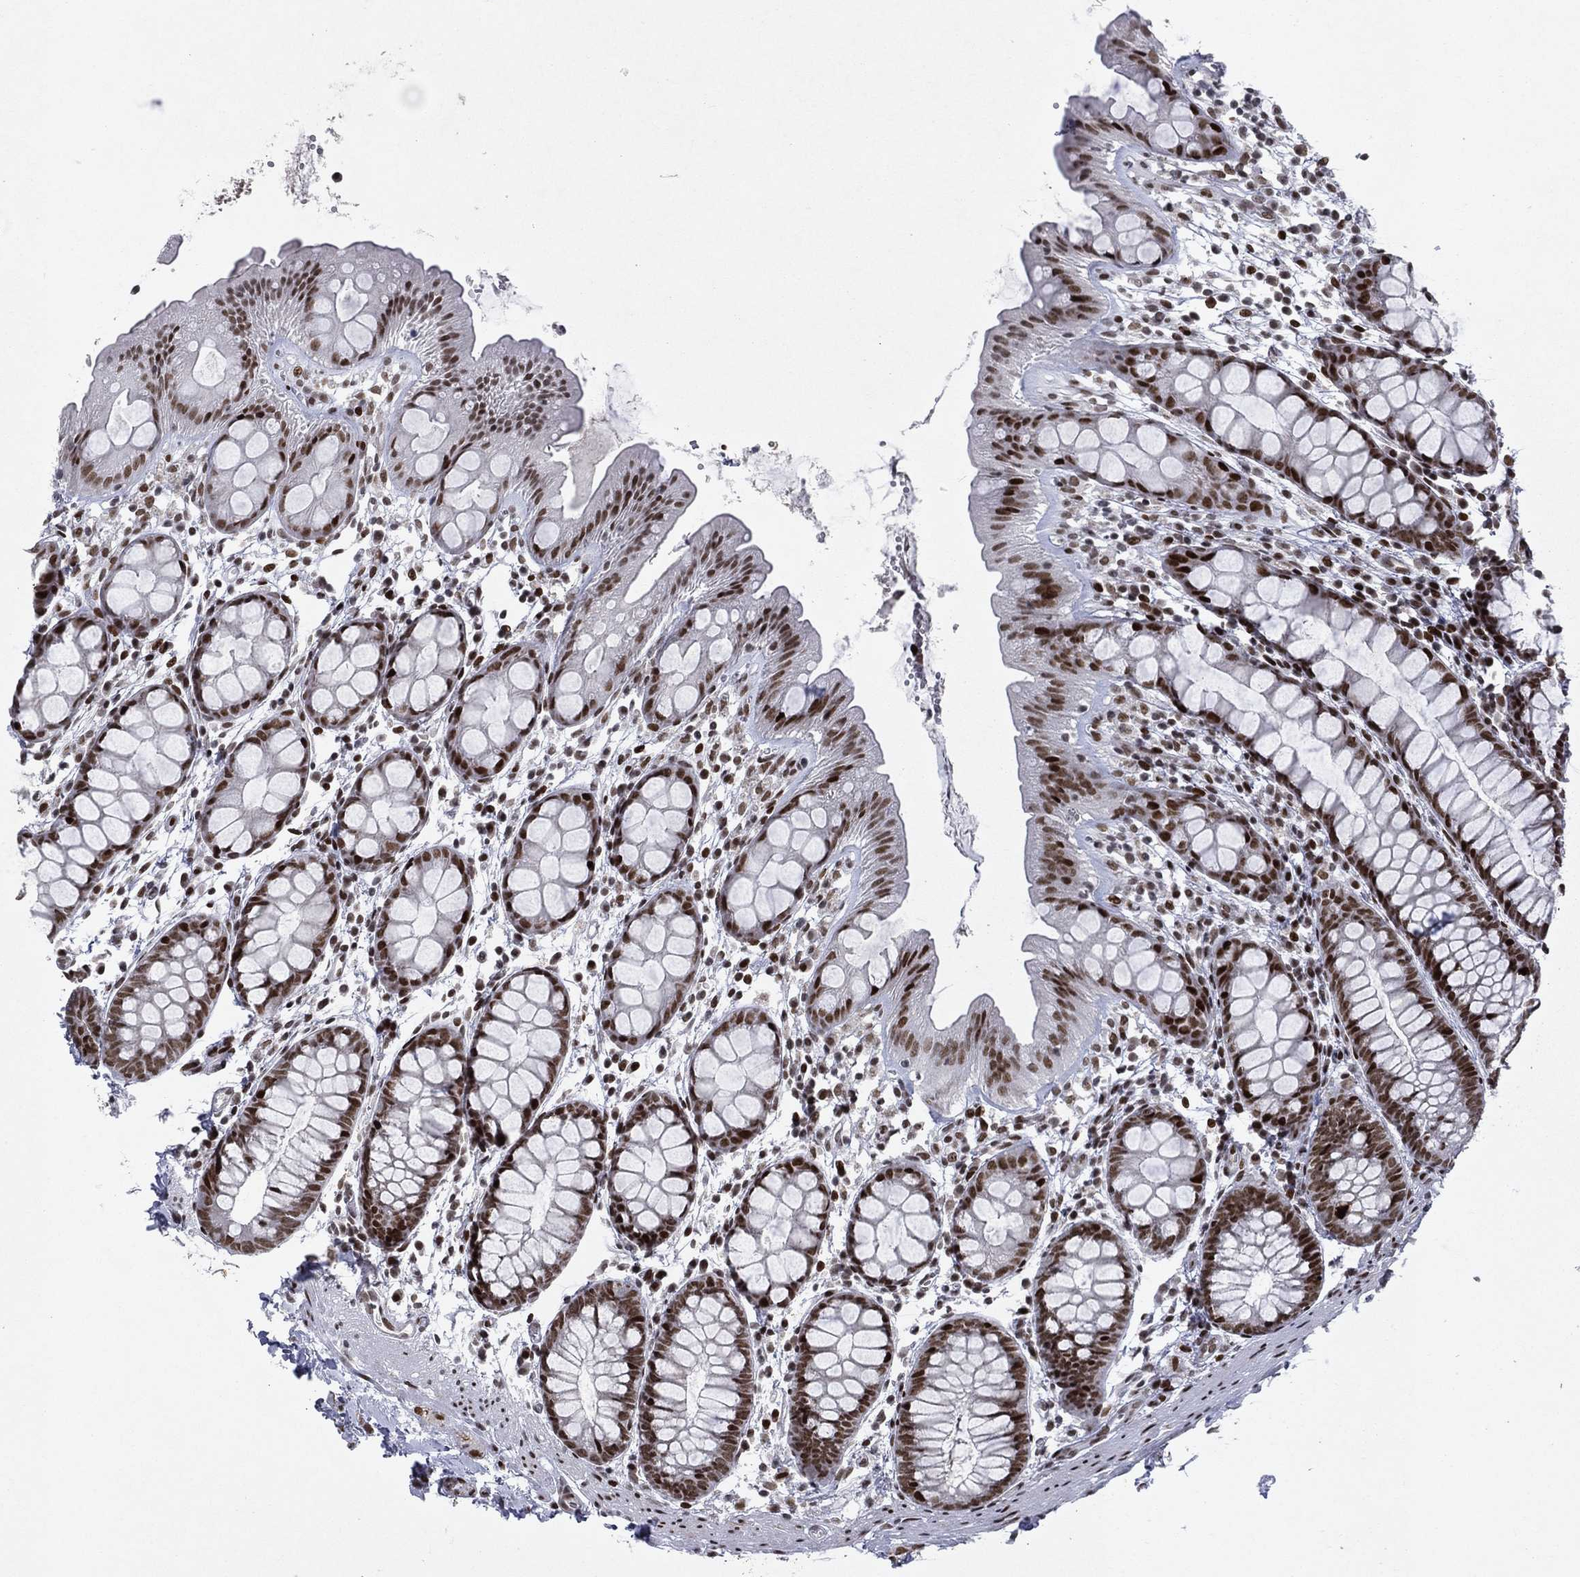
{"staining": {"intensity": "strong", "quantity": ">75%", "location": "nuclear"}, "tissue": "rectum", "cell_type": "Glandular cells", "image_type": "normal", "snomed": [{"axis": "morphology", "description": "Normal tissue, NOS"}, {"axis": "topography", "description": "Rectum"}], "caption": "The histopathology image shows immunohistochemical staining of normal rectum. There is strong nuclear positivity is seen in approximately >75% of glandular cells. The protein of interest is stained brown, and the nuclei are stained in blue (DAB (3,3'-diaminobenzidine) IHC with brightfield microscopy, high magnification).", "gene": "RTF1", "patient": {"sex": "male", "age": 57}}